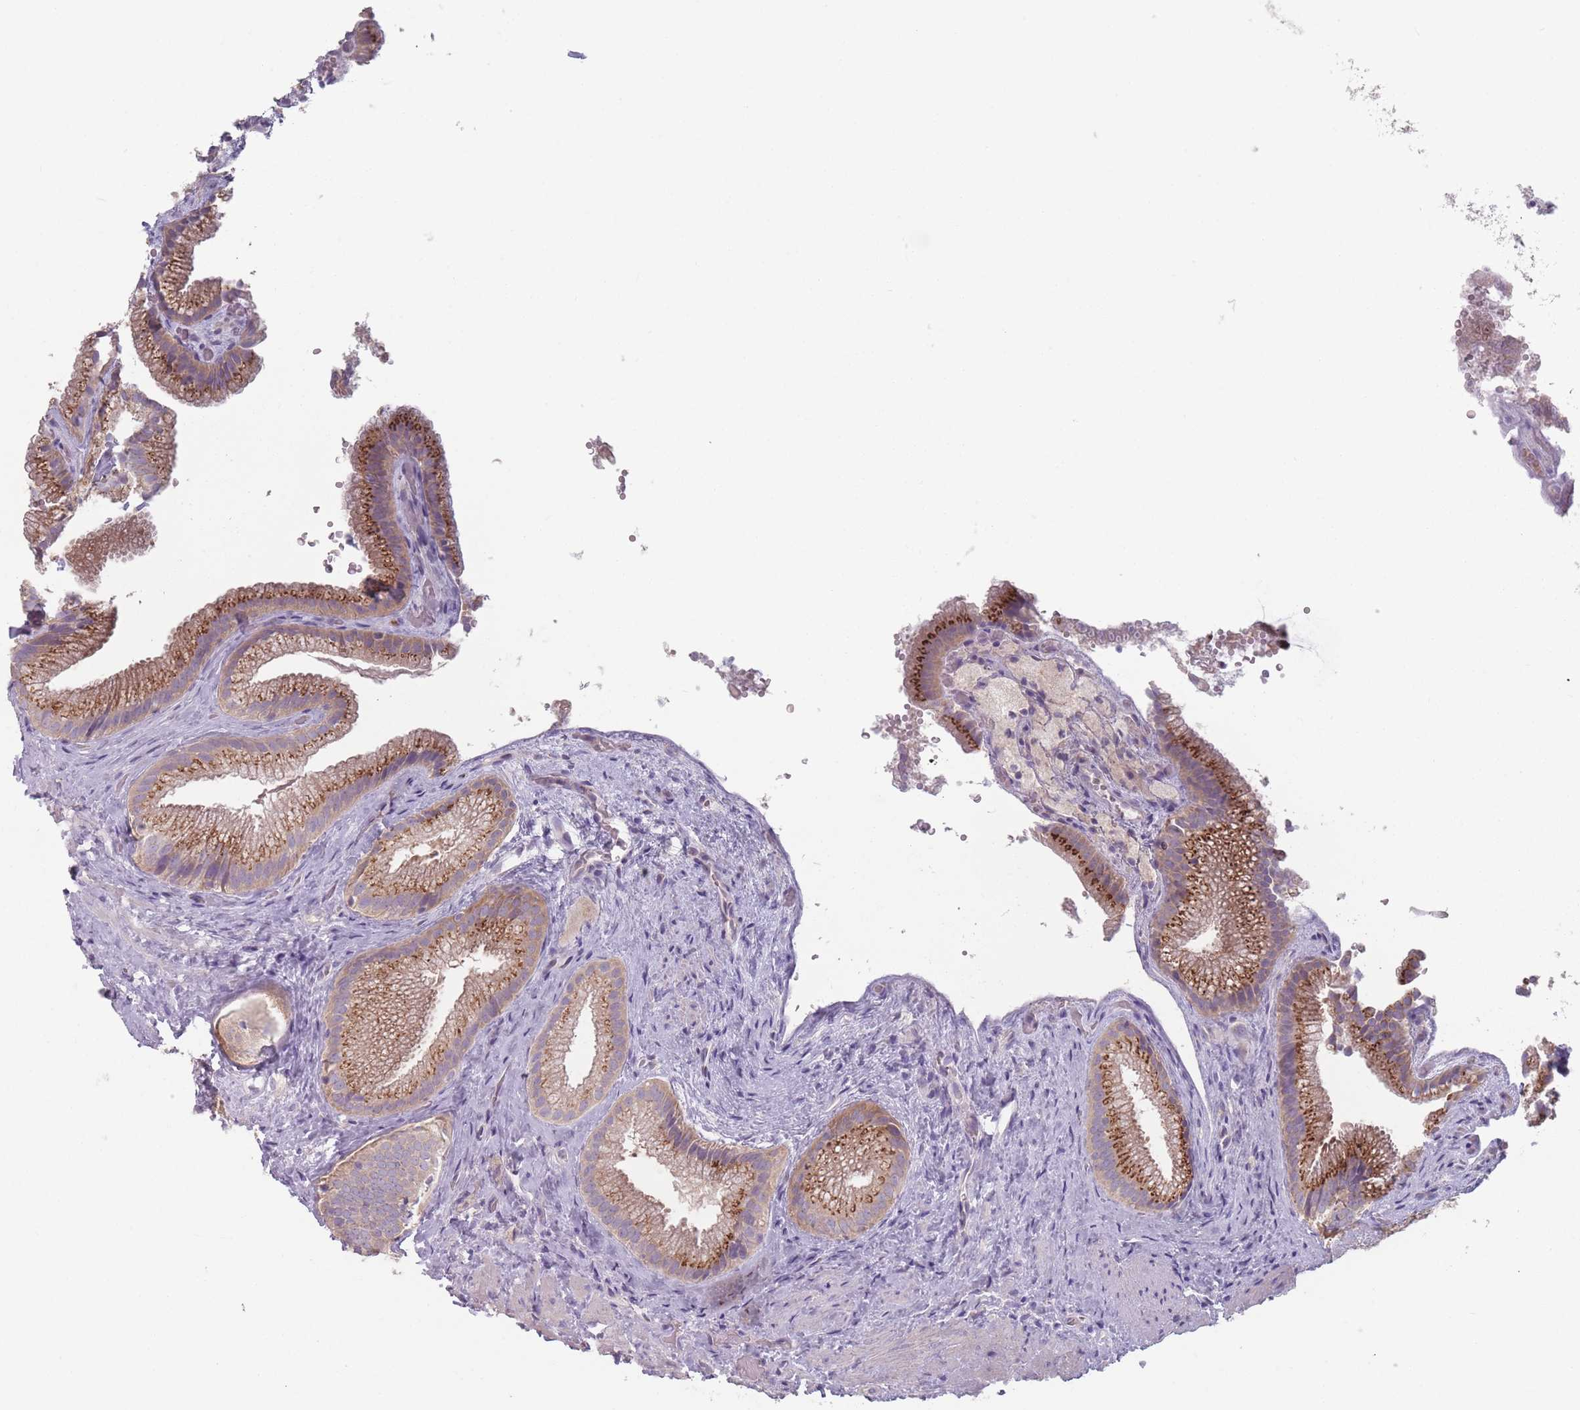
{"staining": {"intensity": "strong", "quantity": ">75%", "location": "cytoplasmic/membranous"}, "tissue": "gallbladder", "cell_type": "Glandular cells", "image_type": "normal", "snomed": [{"axis": "morphology", "description": "Normal tissue, NOS"}, {"axis": "morphology", "description": "Inflammation, NOS"}, {"axis": "topography", "description": "Gallbladder"}], "caption": "Human gallbladder stained with a brown dye exhibits strong cytoplasmic/membranous positive positivity in about >75% of glandular cells.", "gene": "AKAIN1", "patient": {"sex": "male", "age": 51}}